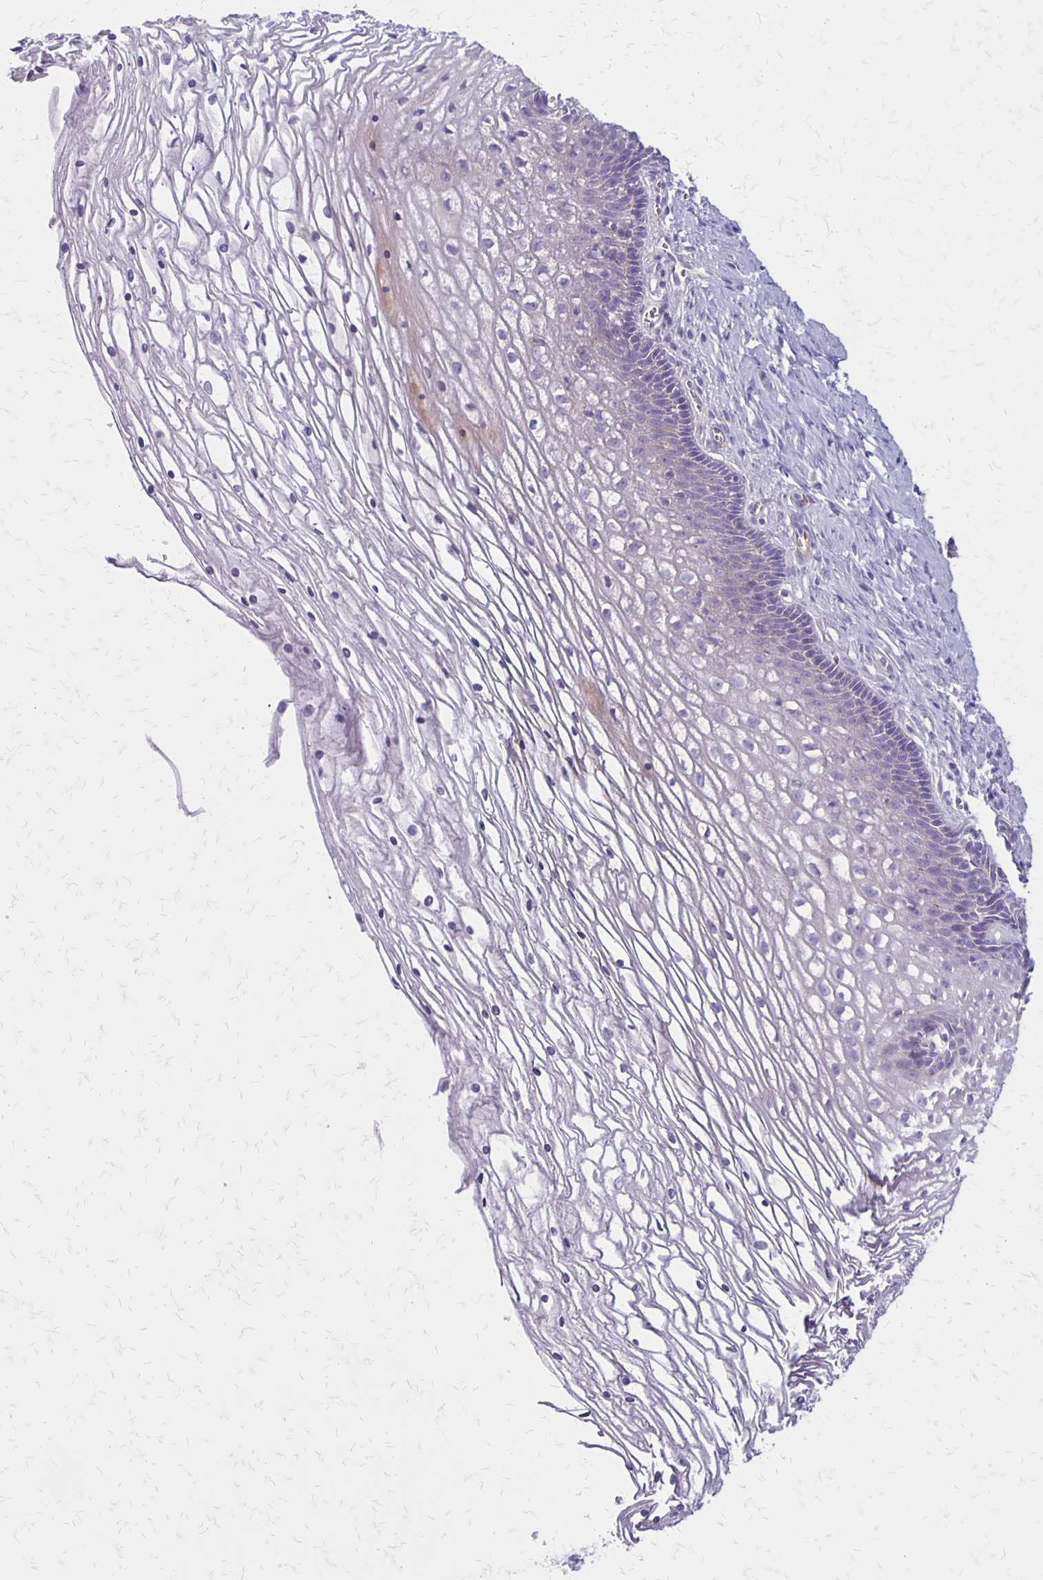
{"staining": {"intensity": "negative", "quantity": "none", "location": "none"}, "tissue": "cervix", "cell_type": "Glandular cells", "image_type": "normal", "snomed": [{"axis": "morphology", "description": "Normal tissue, NOS"}, {"axis": "topography", "description": "Cervix"}], "caption": "Immunohistochemistry (IHC) micrograph of unremarkable cervix stained for a protein (brown), which reveals no expression in glandular cells. The staining was performed using DAB to visualize the protein expression in brown, while the nuclei were stained in blue with hematoxylin (Magnification: 20x).", "gene": "HOMER1", "patient": {"sex": "female", "age": 36}}